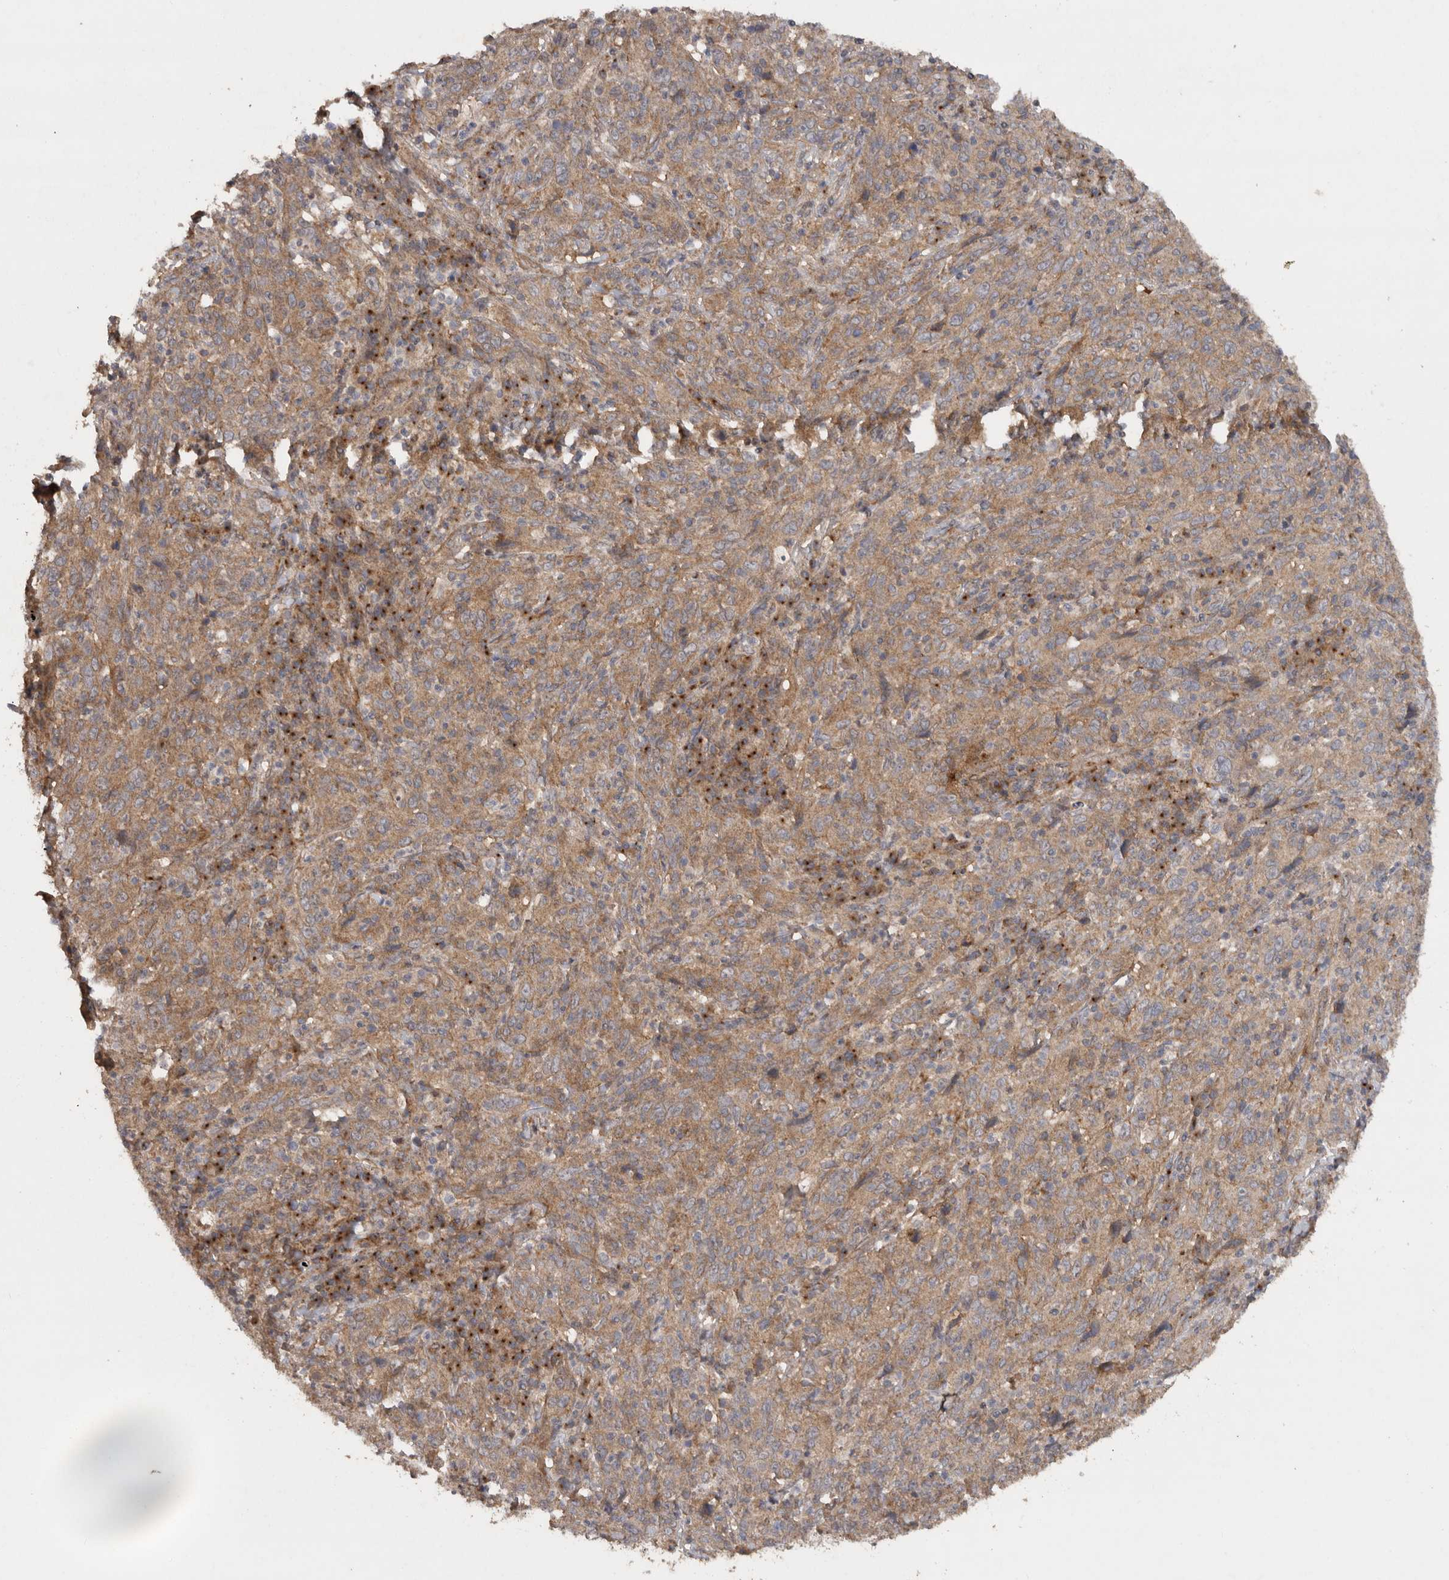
{"staining": {"intensity": "moderate", "quantity": ">75%", "location": "cytoplasmic/membranous"}, "tissue": "cervical cancer", "cell_type": "Tumor cells", "image_type": "cancer", "snomed": [{"axis": "morphology", "description": "Squamous cell carcinoma, NOS"}, {"axis": "topography", "description": "Cervix"}], "caption": "Protein analysis of cervical squamous cell carcinoma tissue reveals moderate cytoplasmic/membranous staining in about >75% of tumor cells.", "gene": "PODXL2", "patient": {"sex": "female", "age": 46}}